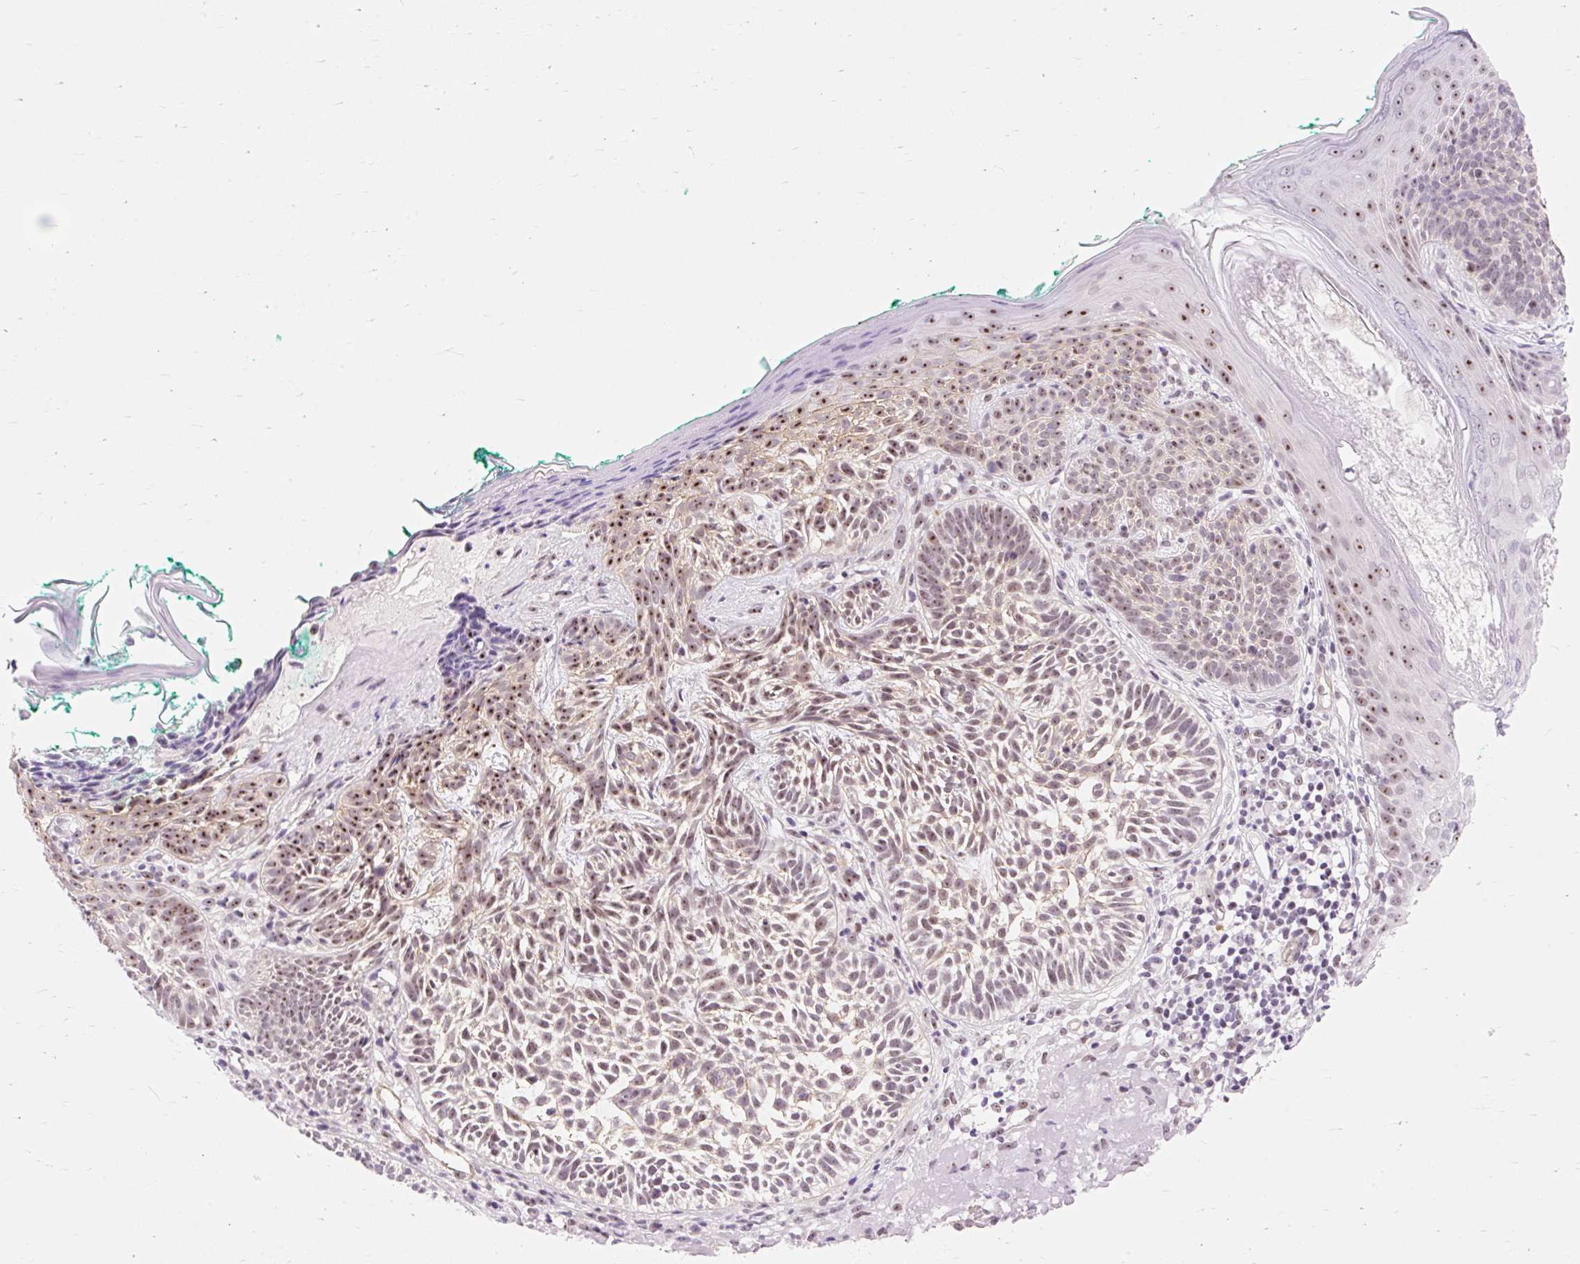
{"staining": {"intensity": "moderate", "quantity": "25%-75%", "location": "nuclear"}, "tissue": "skin cancer", "cell_type": "Tumor cells", "image_type": "cancer", "snomed": [{"axis": "morphology", "description": "Basal cell carcinoma"}, {"axis": "topography", "description": "Skin"}], "caption": "This photomicrograph shows IHC staining of basal cell carcinoma (skin), with medium moderate nuclear expression in about 25%-75% of tumor cells.", "gene": "OBP2A", "patient": {"sex": "male", "age": 68}}